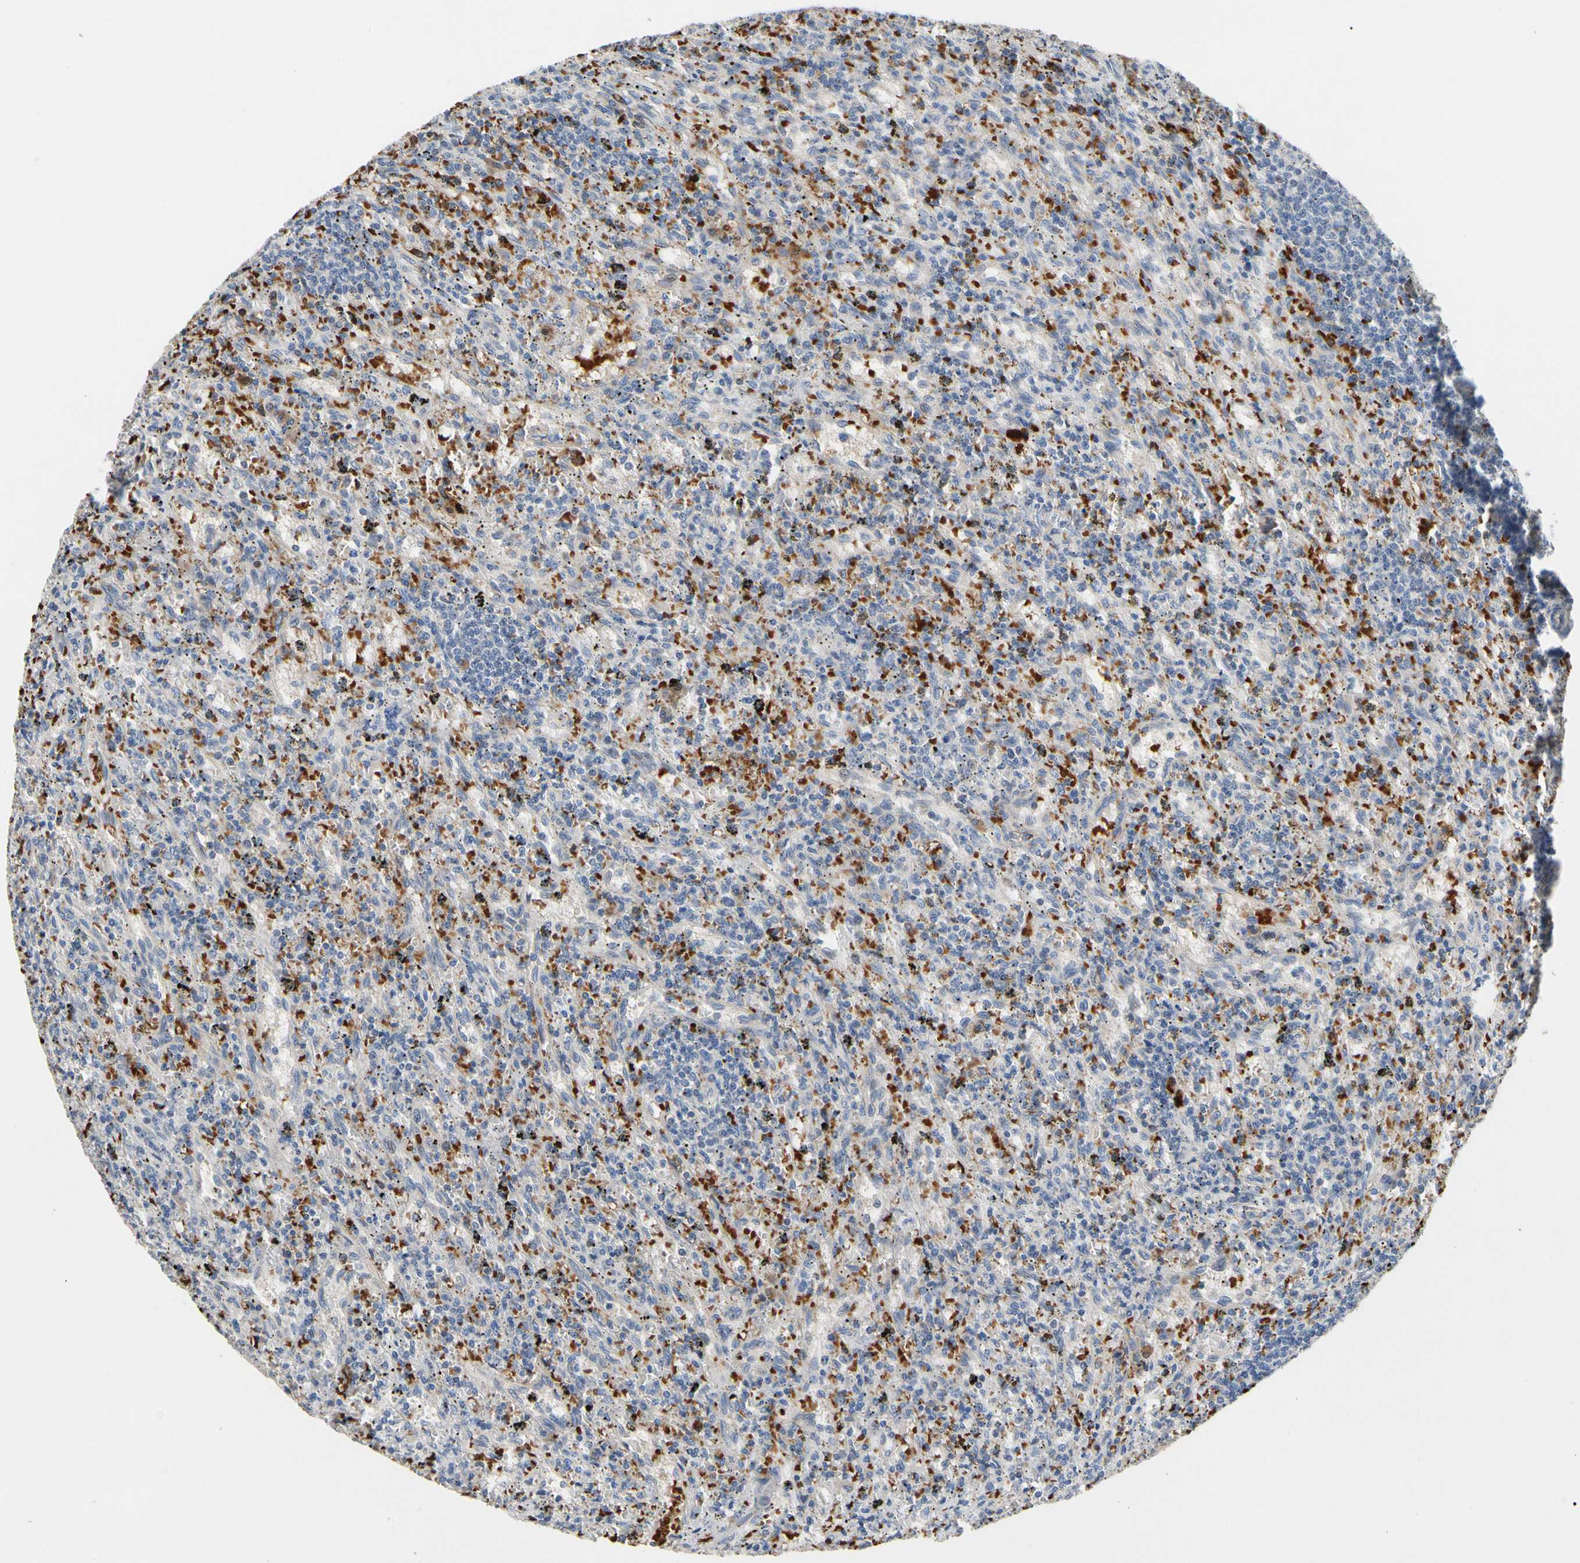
{"staining": {"intensity": "negative", "quantity": "none", "location": "none"}, "tissue": "lymphoma", "cell_type": "Tumor cells", "image_type": "cancer", "snomed": [{"axis": "morphology", "description": "Malignant lymphoma, non-Hodgkin's type, Low grade"}, {"axis": "topography", "description": "Spleen"}], "caption": "This is an immunohistochemistry (IHC) micrograph of low-grade malignant lymphoma, non-Hodgkin's type. There is no expression in tumor cells.", "gene": "HMGCR", "patient": {"sex": "male", "age": 76}}